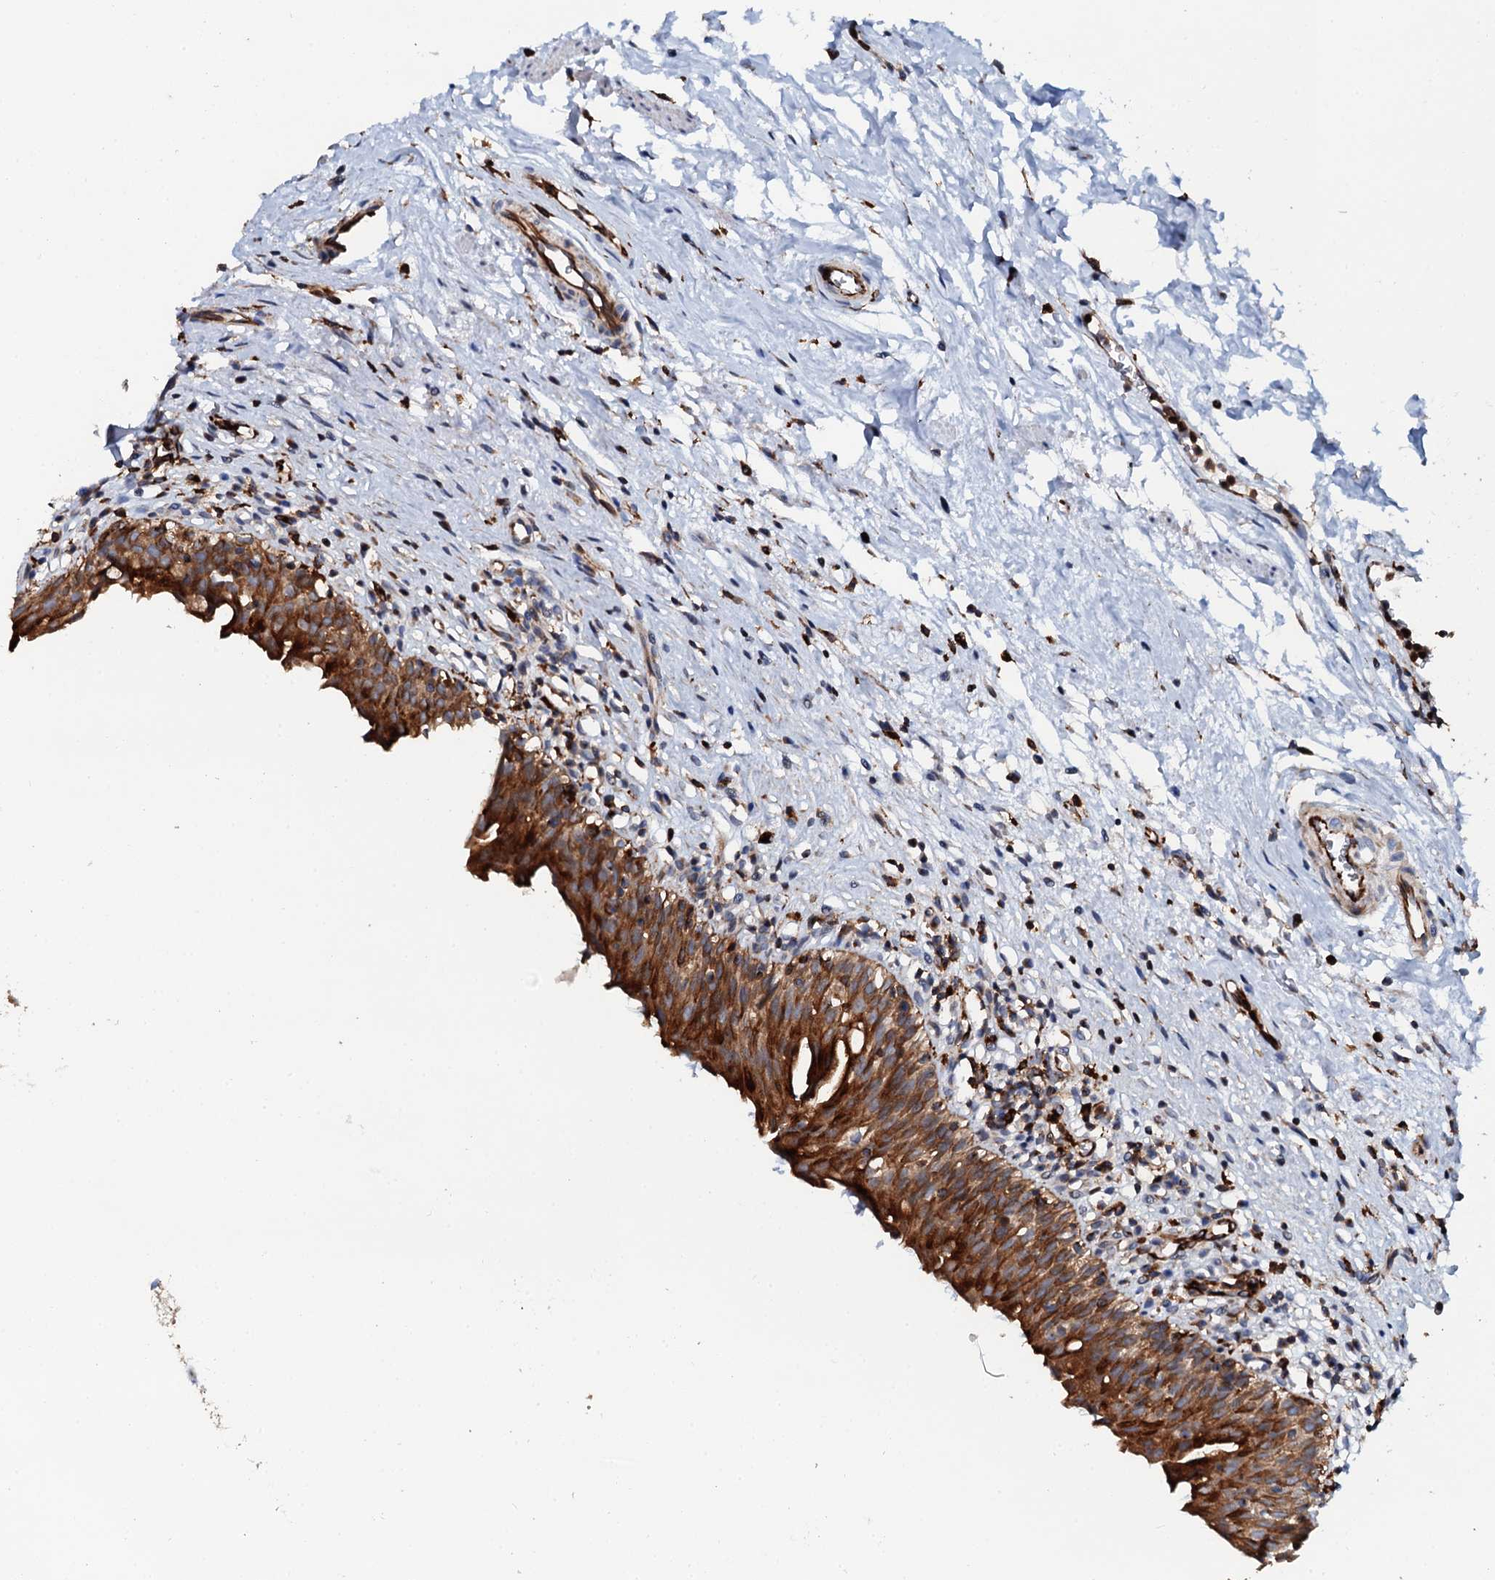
{"staining": {"intensity": "strong", "quantity": ">75%", "location": "cytoplasmic/membranous"}, "tissue": "urinary bladder", "cell_type": "Urothelial cells", "image_type": "normal", "snomed": [{"axis": "morphology", "description": "Normal tissue, NOS"}, {"axis": "morphology", "description": "Inflammation, NOS"}, {"axis": "topography", "description": "Urinary bladder"}], "caption": "The immunohistochemical stain highlights strong cytoplasmic/membranous positivity in urothelial cells of normal urinary bladder.", "gene": "VAMP8", "patient": {"sex": "male", "age": 63}}